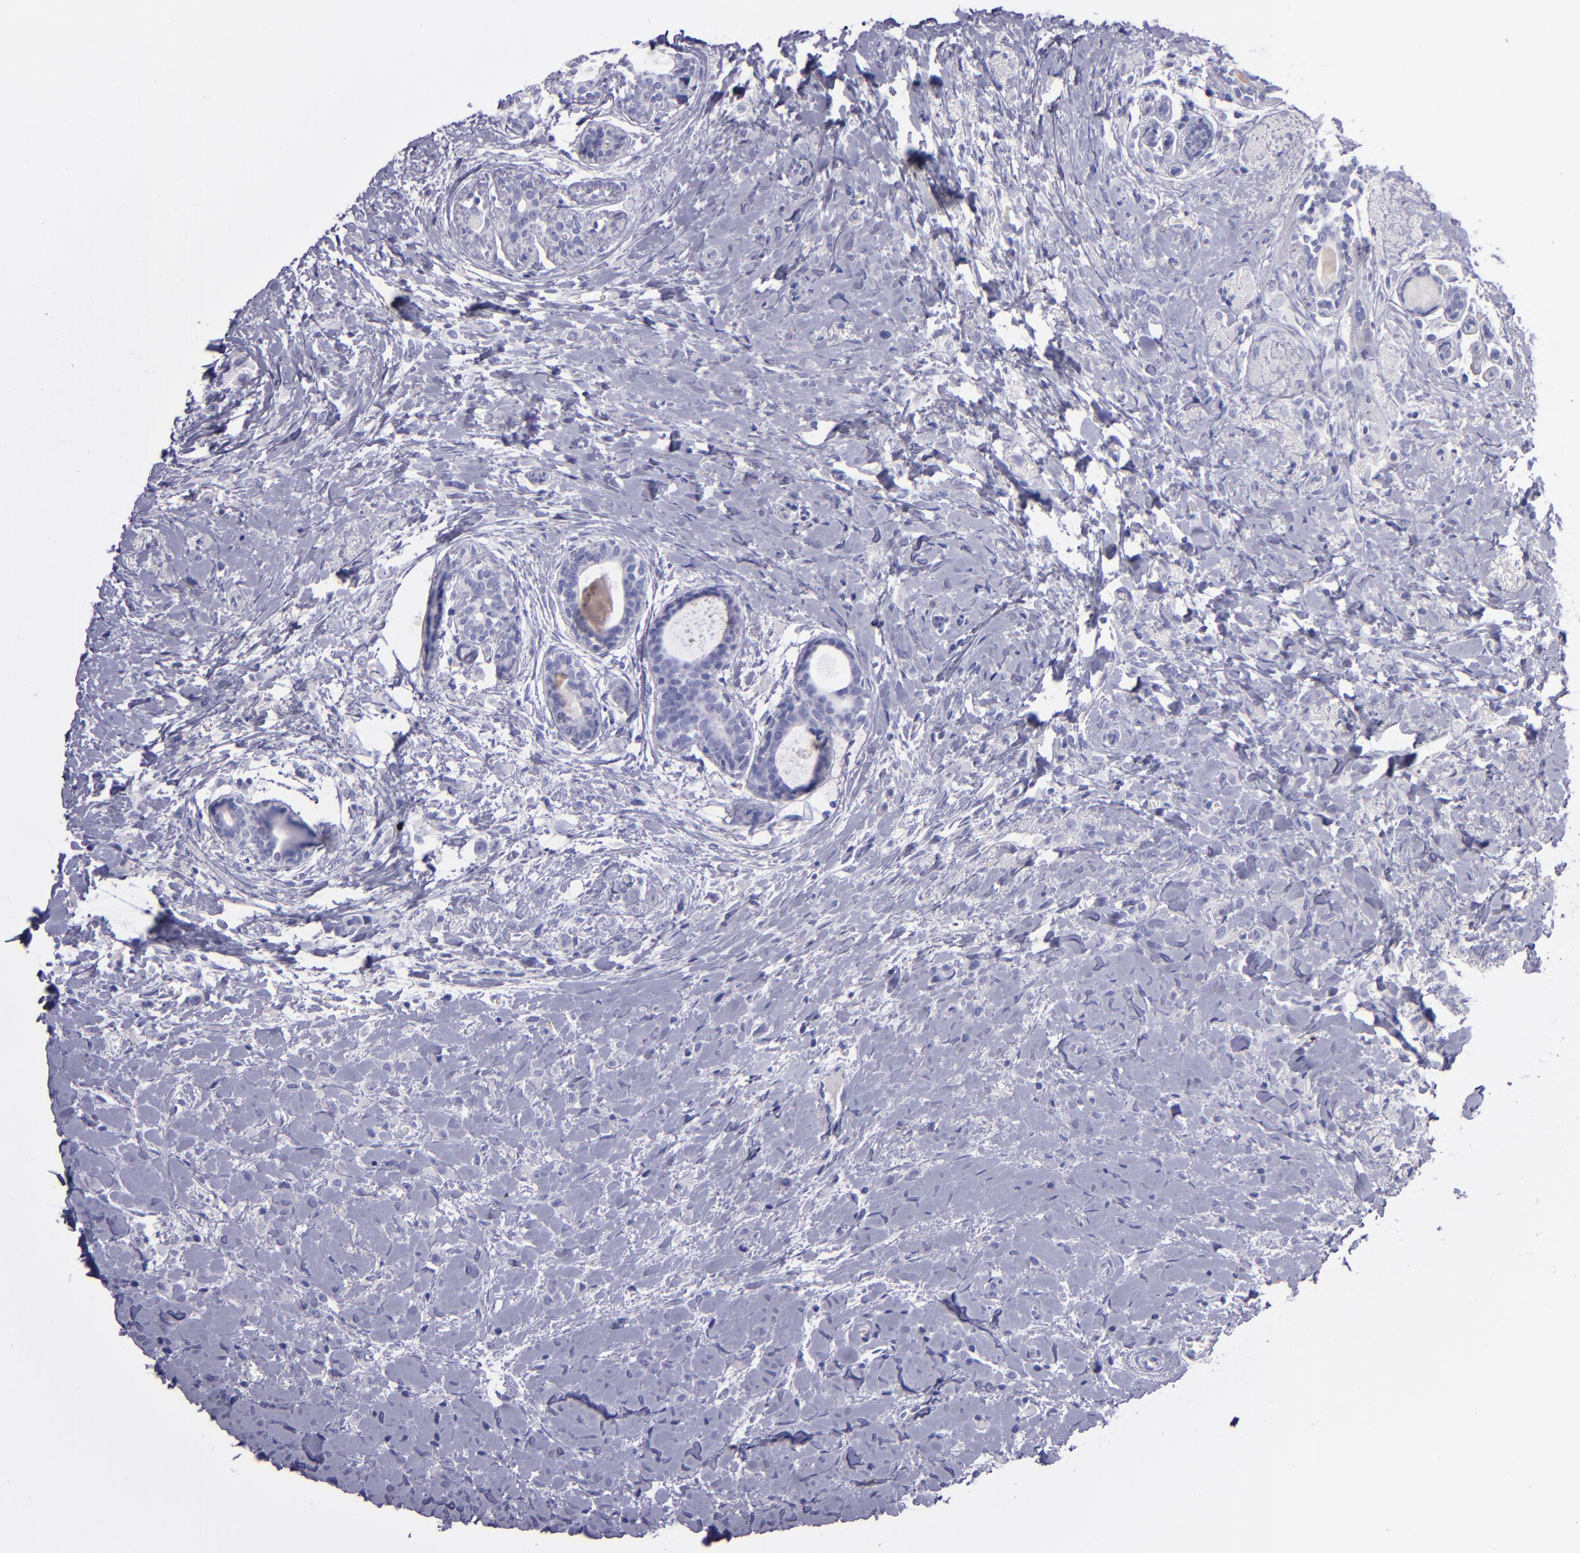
{"staining": {"intensity": "negative", "quantity": "none", "location": "none"}, "tissue": "breast cancer", "cell_type": "Tumor cells", "image_type": "cancer", "snomed": [{"axis": "morphology", "description": "Lobular carcinoma"}, {"axis": "topography", "description": "Breast"}], "caption": "Tumor cells show no significant positivity in lobular carcinoma (breast).", "gene": "TNNT3", "patient": {"sex": "female", "age": 57}}